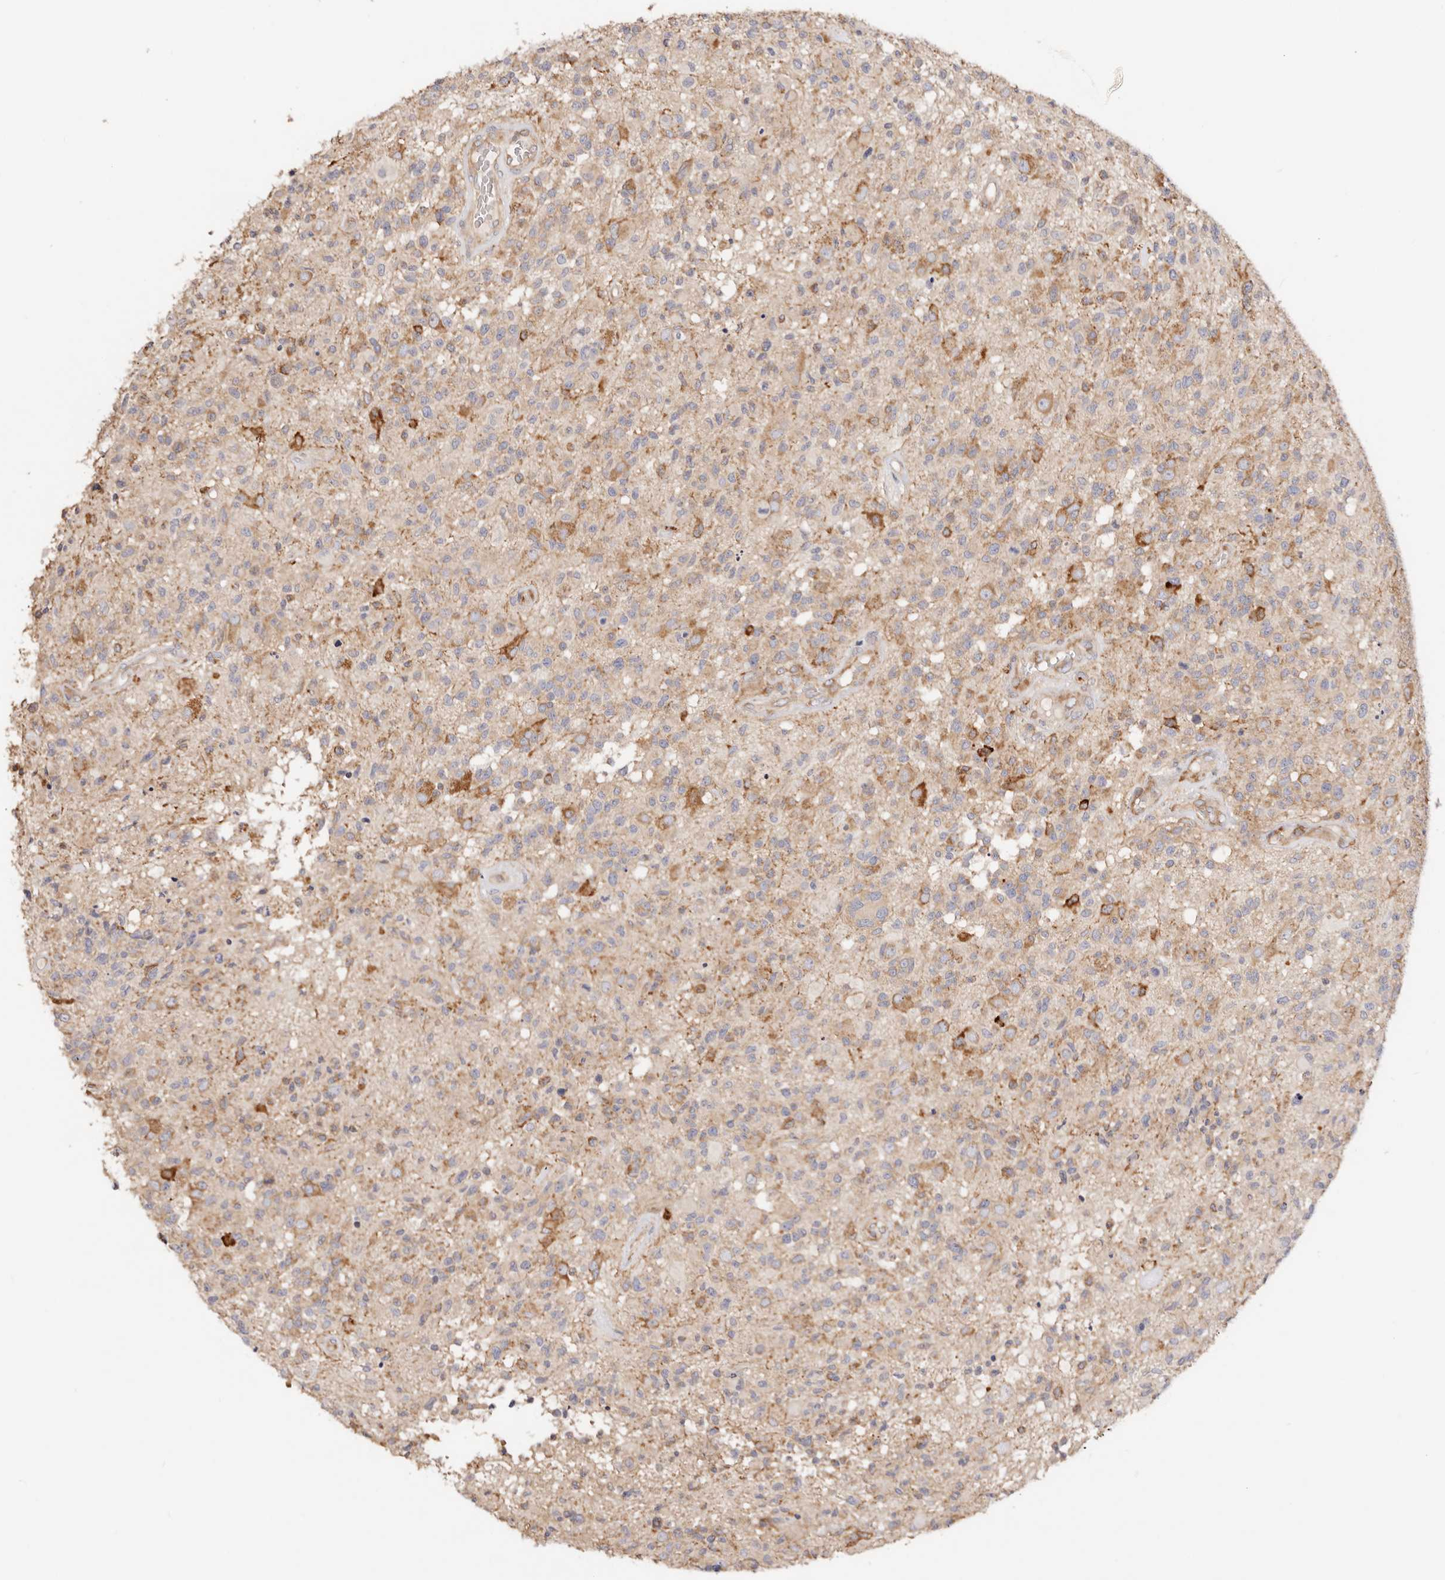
{"staining": {"intensity": "weak", "quantity": ">75%", "location": "cytoplasmic/membranous"}, "tissue": "glioma", "cell_type": "Tumor cells", "image_type": "cancer", "snomed": [{"axis": "morphology", "description": "Glioma, malignant, High grade"}, {"axis": "morphology", "description": "Glioblastoma, NOS"}, {"axis": "topography", "description": "Brain"}], "caption": "Immunohistochemical staining of glioma shows low levels of weak cytoplasmic/membranous positivity in about >75% of tumor cells. The protein is stained brown, and the nuclei are stained in blue (DAB IHC with brightfield microscopy, high magnification).", "gene": "GNA13", "patient": {"sex": "male", "age": 60}}